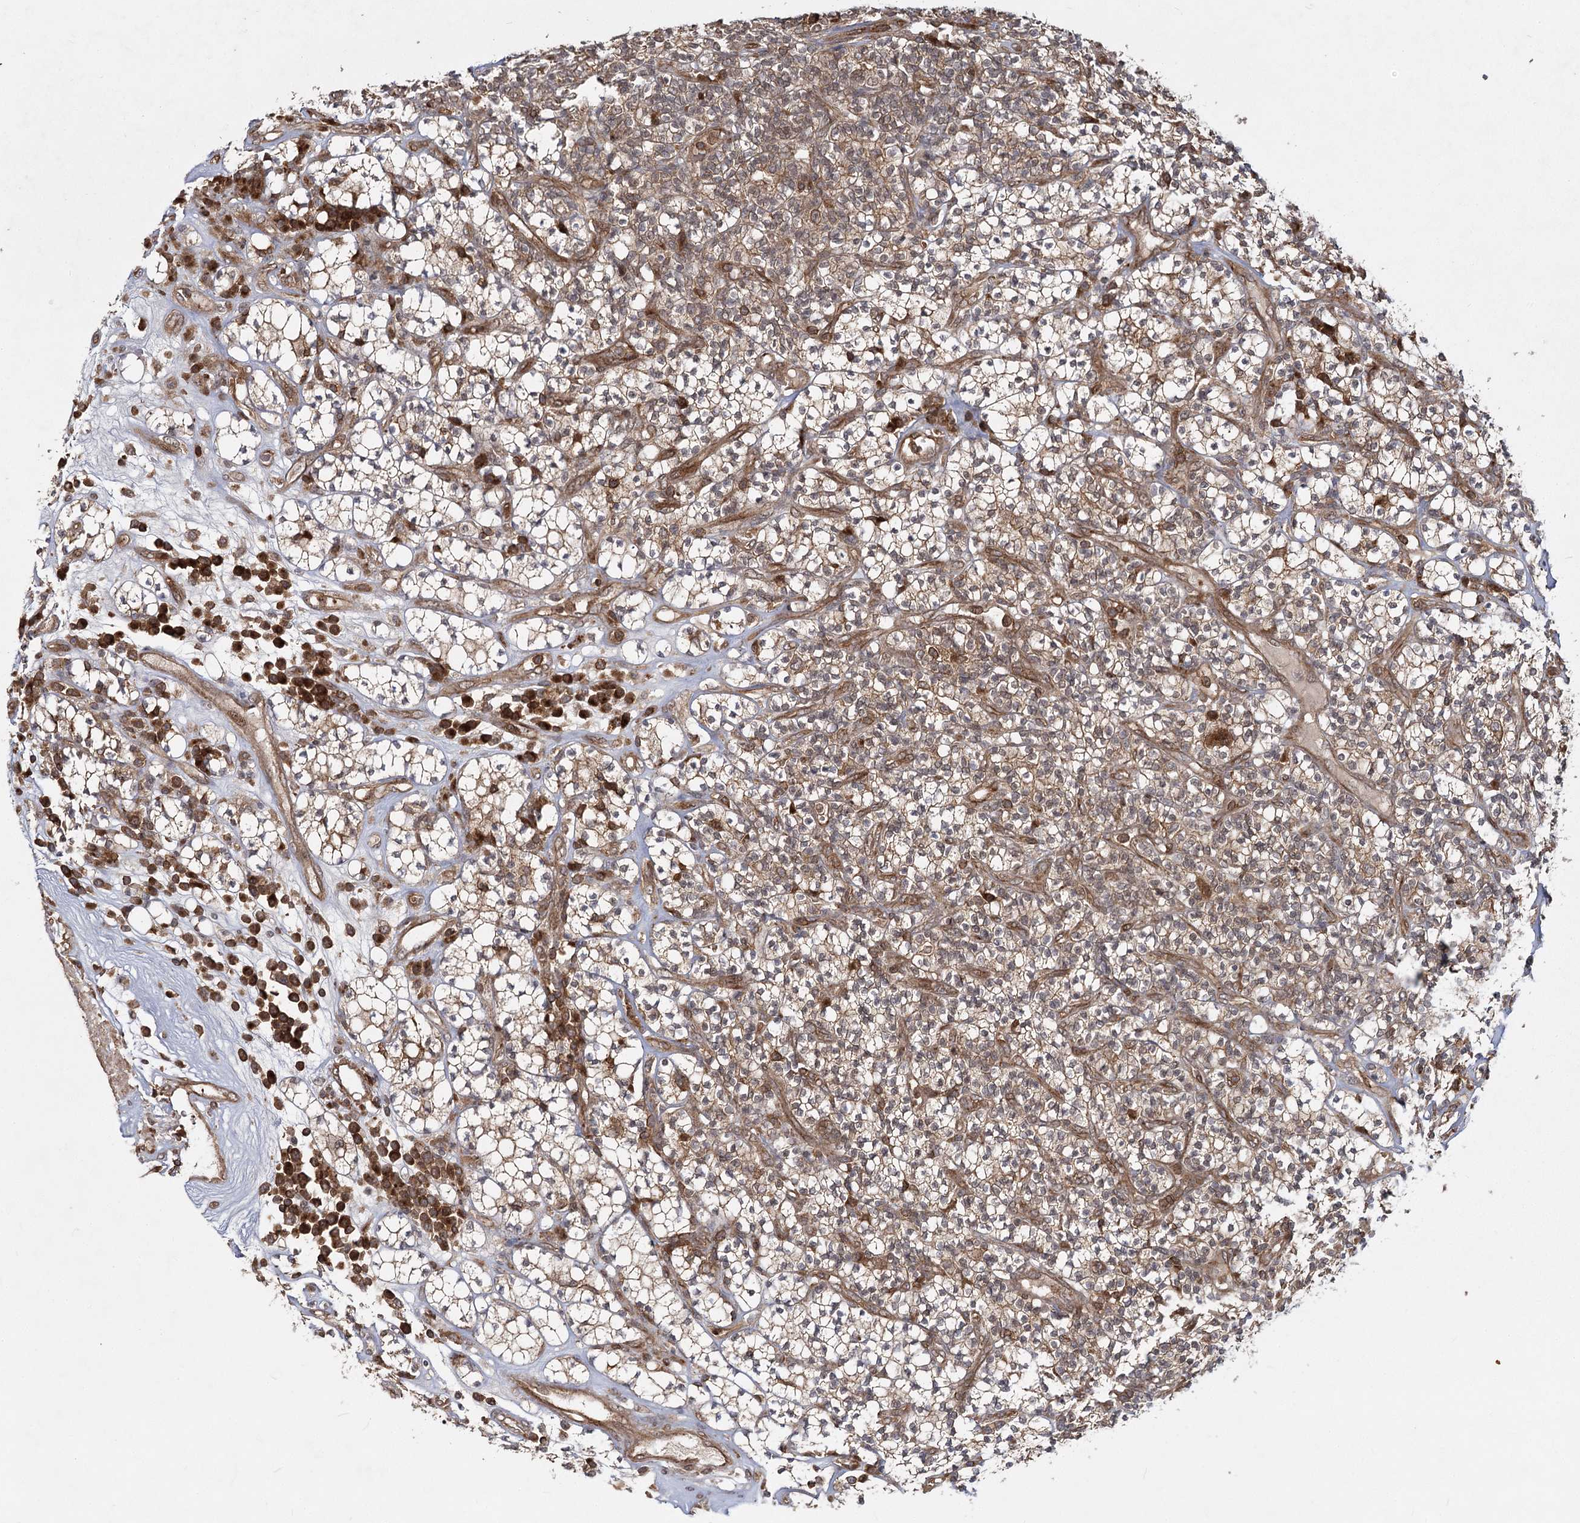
{"staining": {"intensity": "moderate", "quantity": ">75%", "location": "cytoplasmic/membranous"}, "tissue": "renal cancer", "cell_type": "Tumor cells", "image_type": "cancer", "snomed": [{"axis": "morphology", "description": "Adenocarcinoma, NOS"}, {"axis": "topography", "description": "Kidney"}], "caption": "IHC of adenocarcinoma (renal) shows medium levels of moderate cytoplasmic/membranous positivity in about >75% of tumor cells.", "gene": "MDFIC", "patient": {"sex": "male", "age": 77}}